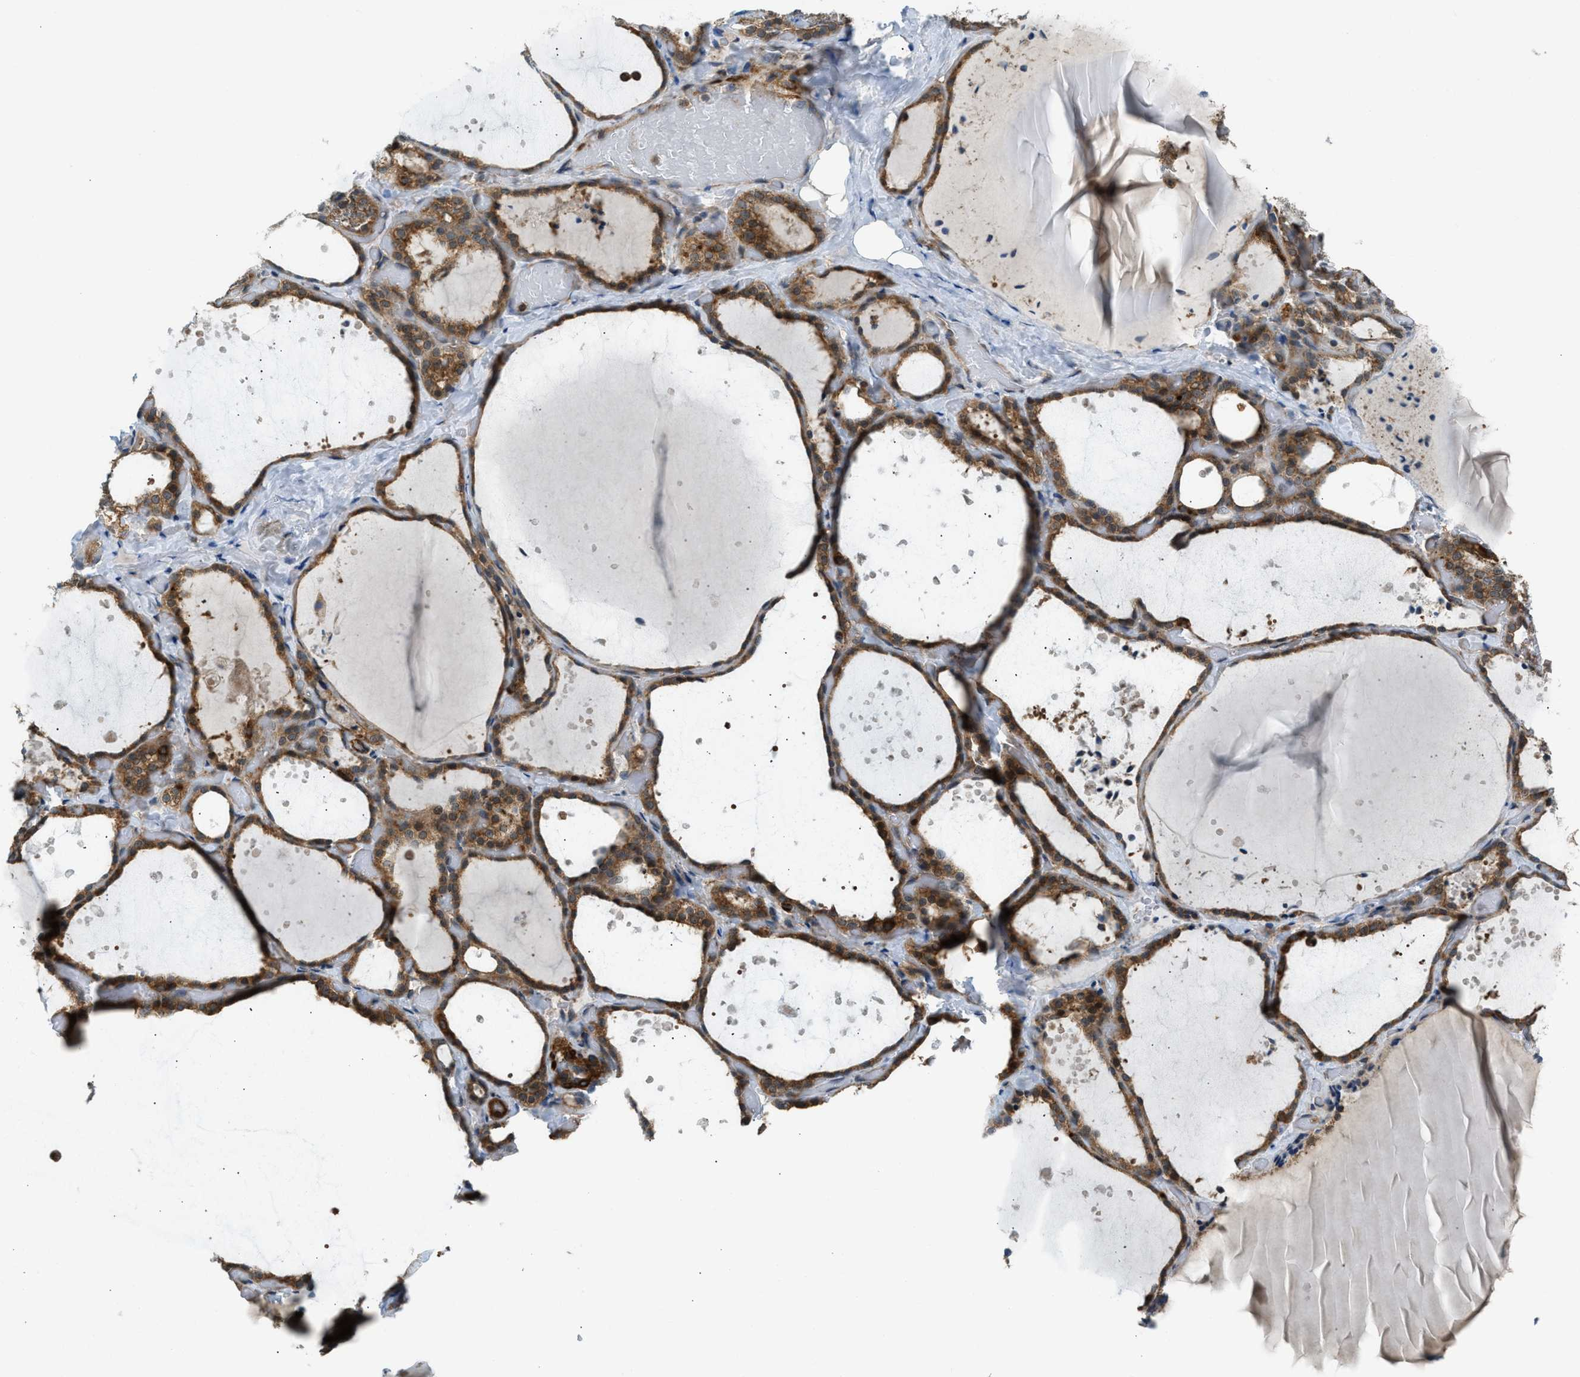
{"staining": {"intensity": "moderate", "quantity": ">75%", "location": "cytoplasmic/membranous"}, "tissue": "thyroid gland", "cell_type": "Glandular cells", "image_type": "normal", "snomed": [{"axis": "morphology", "description": "Normal tissue, NOS"}, {"axis": "topography", "description": "Thyroid gland"}], "caption": "Immunohistochemical staining of benign human thyroid gland reveals medium levels of moderate cytoplasmic/membranous expression in approximately >75% of glandular cells.", "gene": "SESN2", "patient": {"sex": "female", "age": 44}}